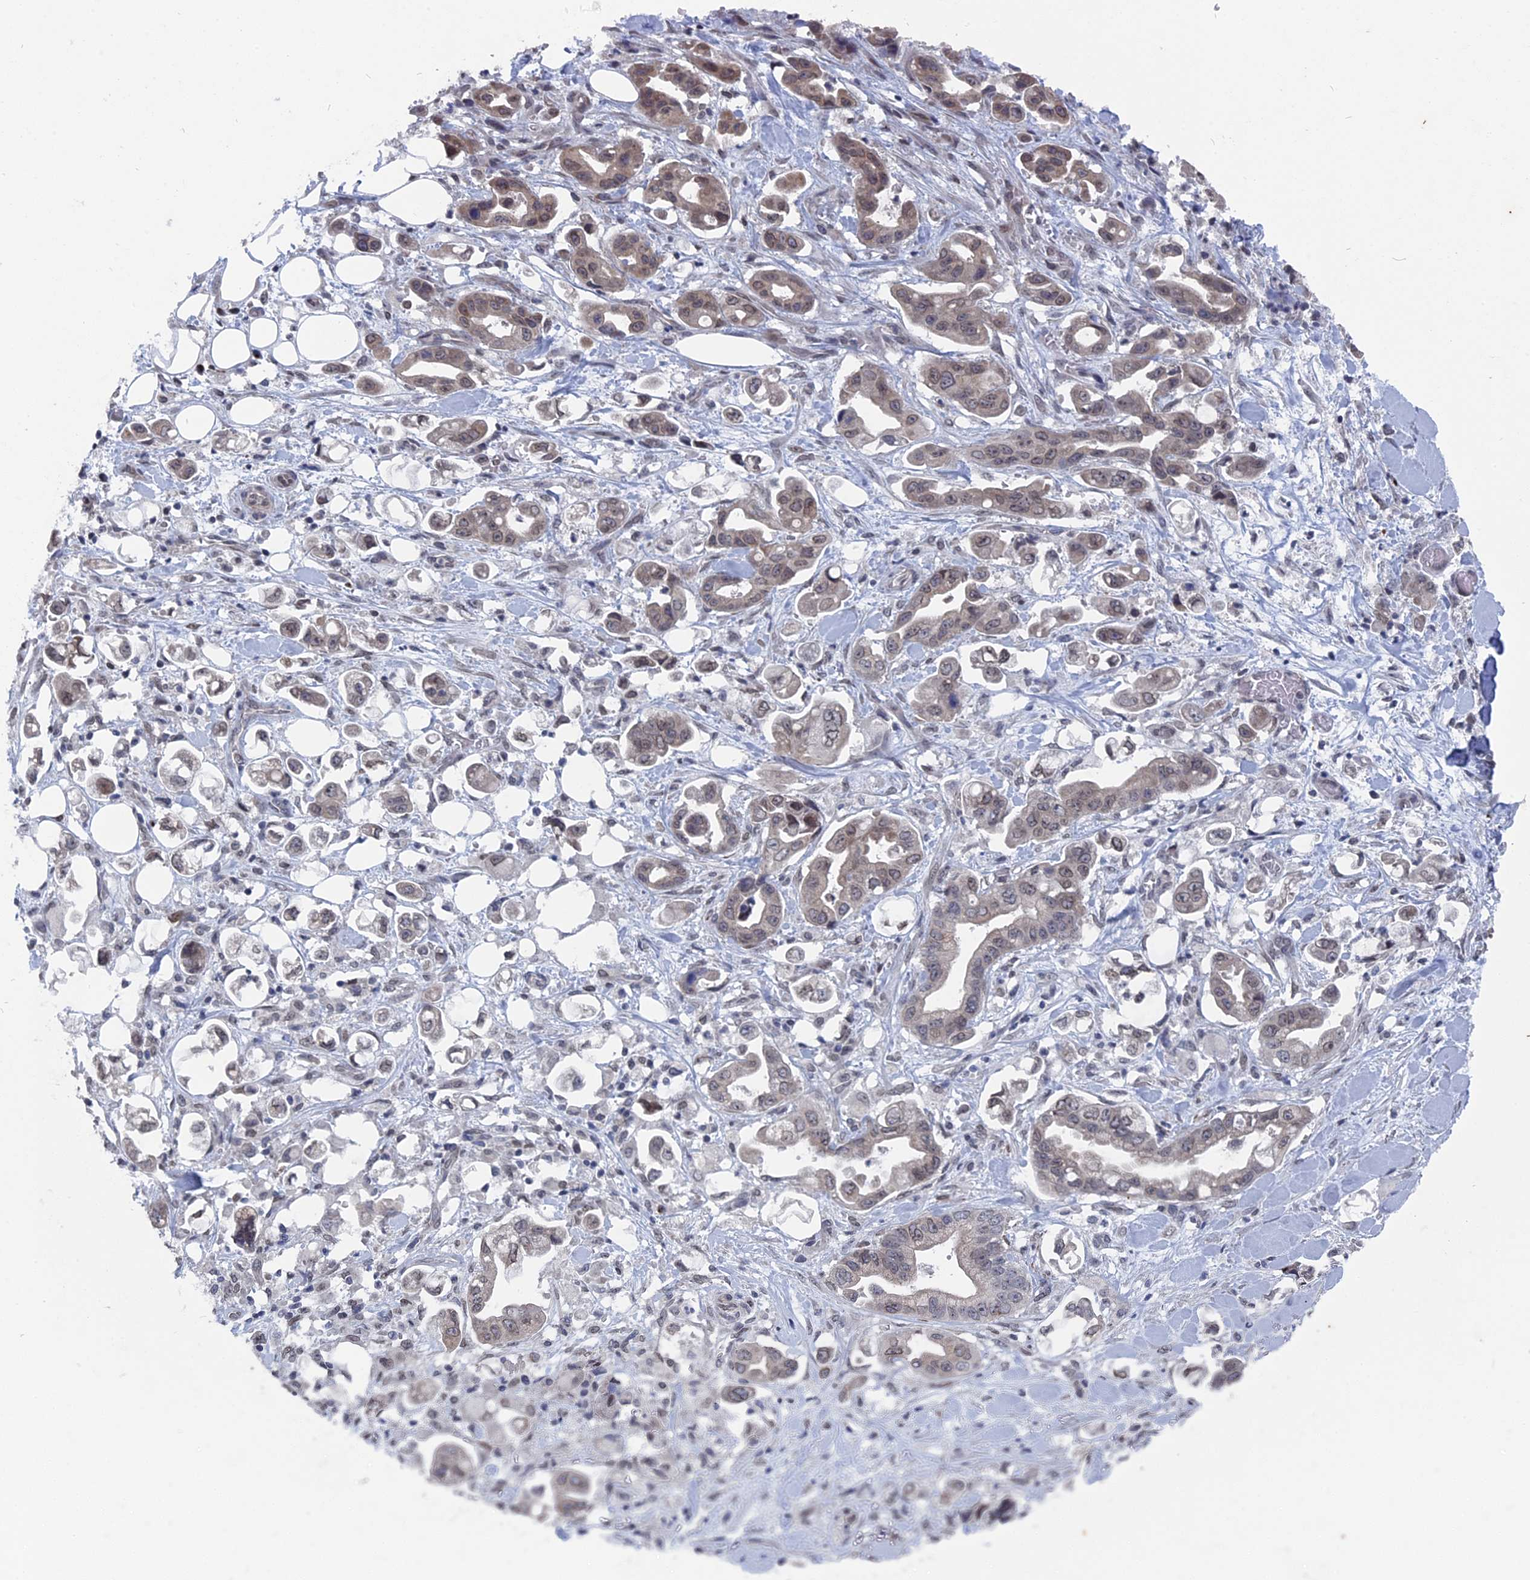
{"staining": {"intensity": "weak", "quantity": "<25%", "location": "cytoplasmic/membranous,nuclear"}, "tissue": "stomach cancer", "cell_type": "Tumor cells", "image_type": "cancer", "snomed": [{"axis": "morphology", "description": "Adenocarcinoma, NOS"}, {"axis": "topography", "description": "Stomach"}], "caption": "Tumor cells show no significant positivity in stomach cancer.", "gene": "MTRF1", "patient": {"sex": "male", "age": 62}}